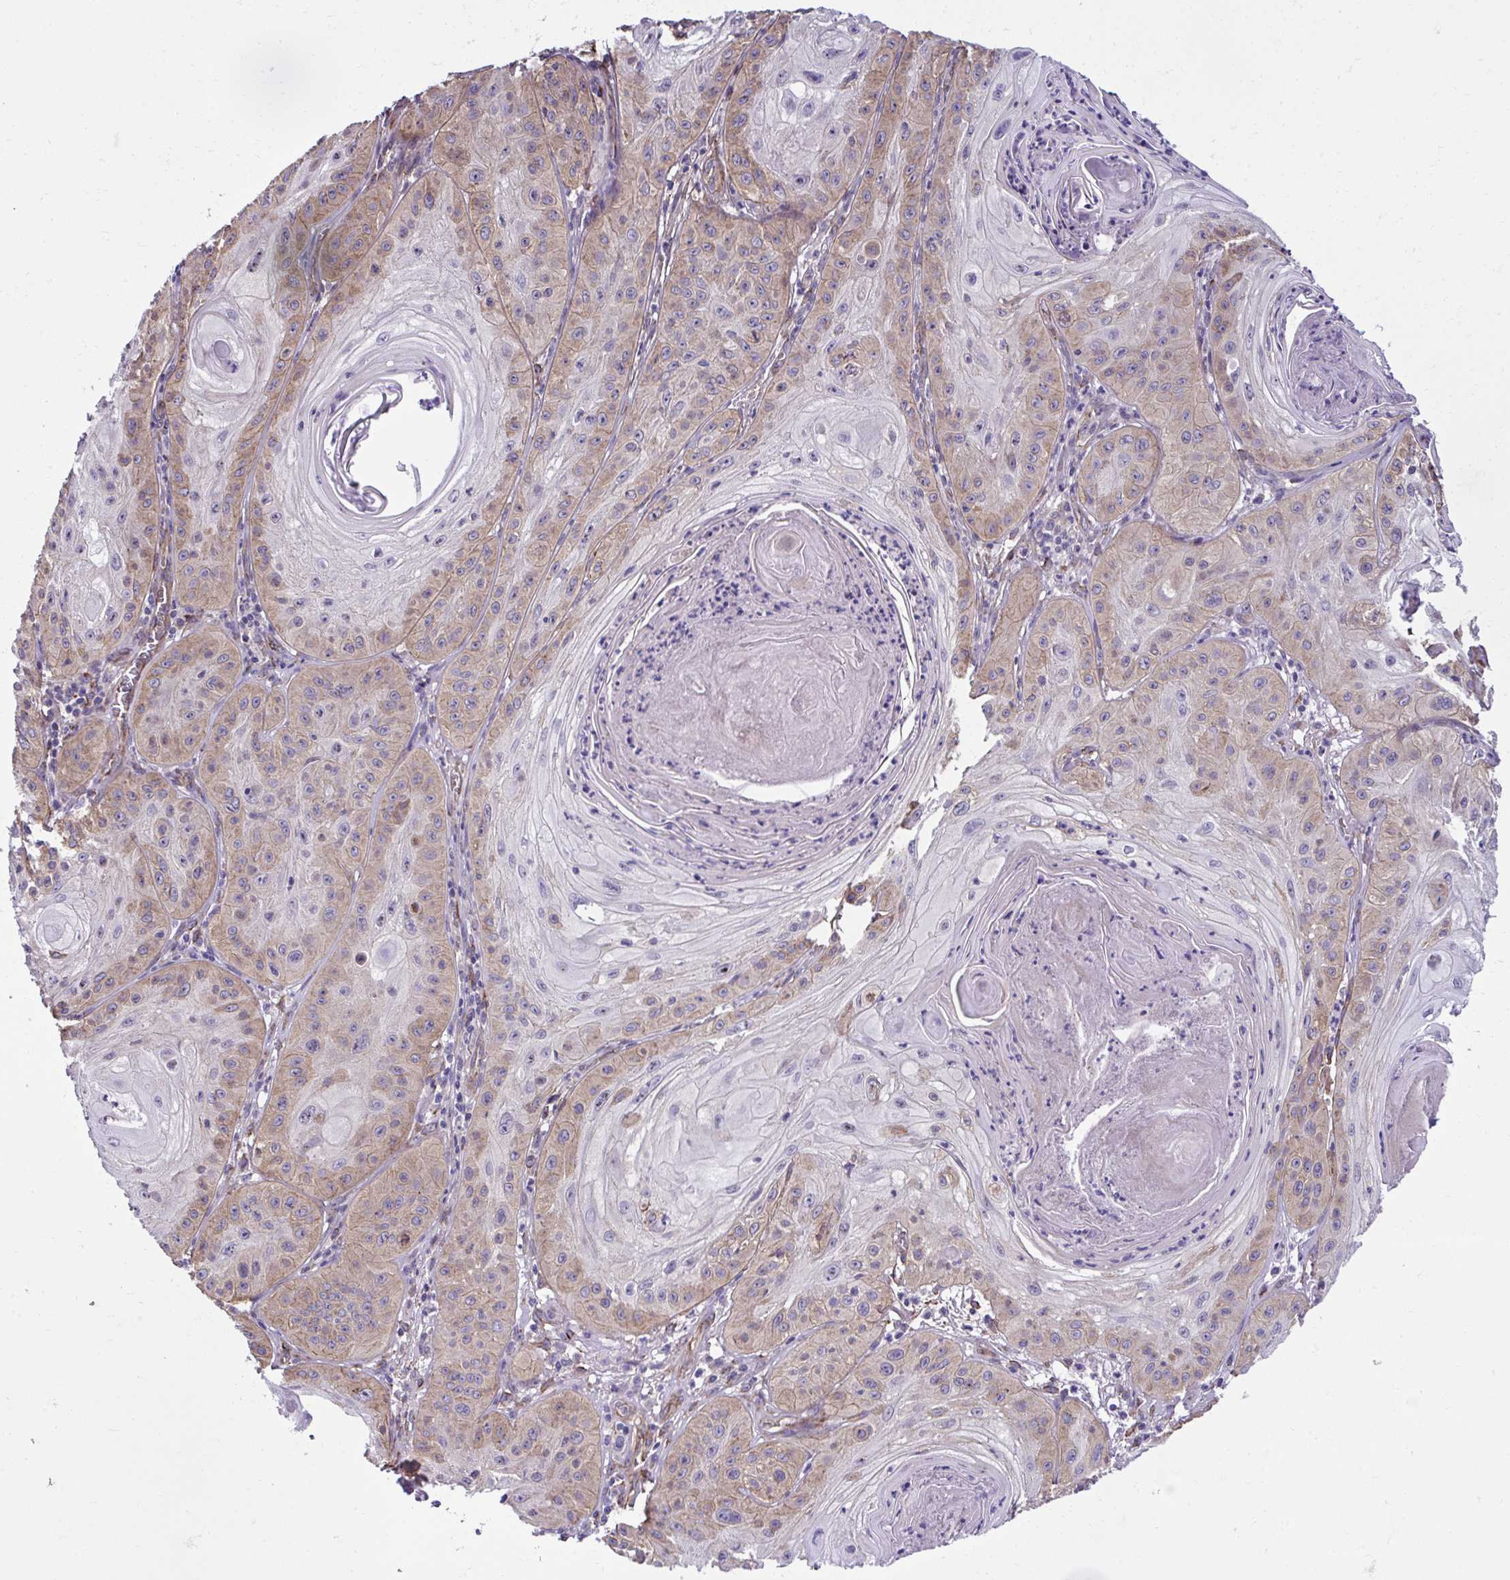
{"staining": {"intensity": "weak", "quantity": "25%-75%", "location": "cytoplasmic/membranous"}, "tissue": "skin cancer", "cell_type": "Tumor cells", "image_type": "cancer", "snomed": [{"axis": "morphology", "description": "Squamous cell carcinoma, NOS"}, {"axis": "topography", "description": "Skin"}], "caption": "DAB (3,3'-diaminobenzidine) immunohistochemical staining of skin cancer (squamous cell carcinoma) demonstrates weak cytoplasmic/membranous protein expression in approximately 25%-75% of tumor cells.", "gene": "TRIM52", "patient": {"sex": "male", "age": 85}}